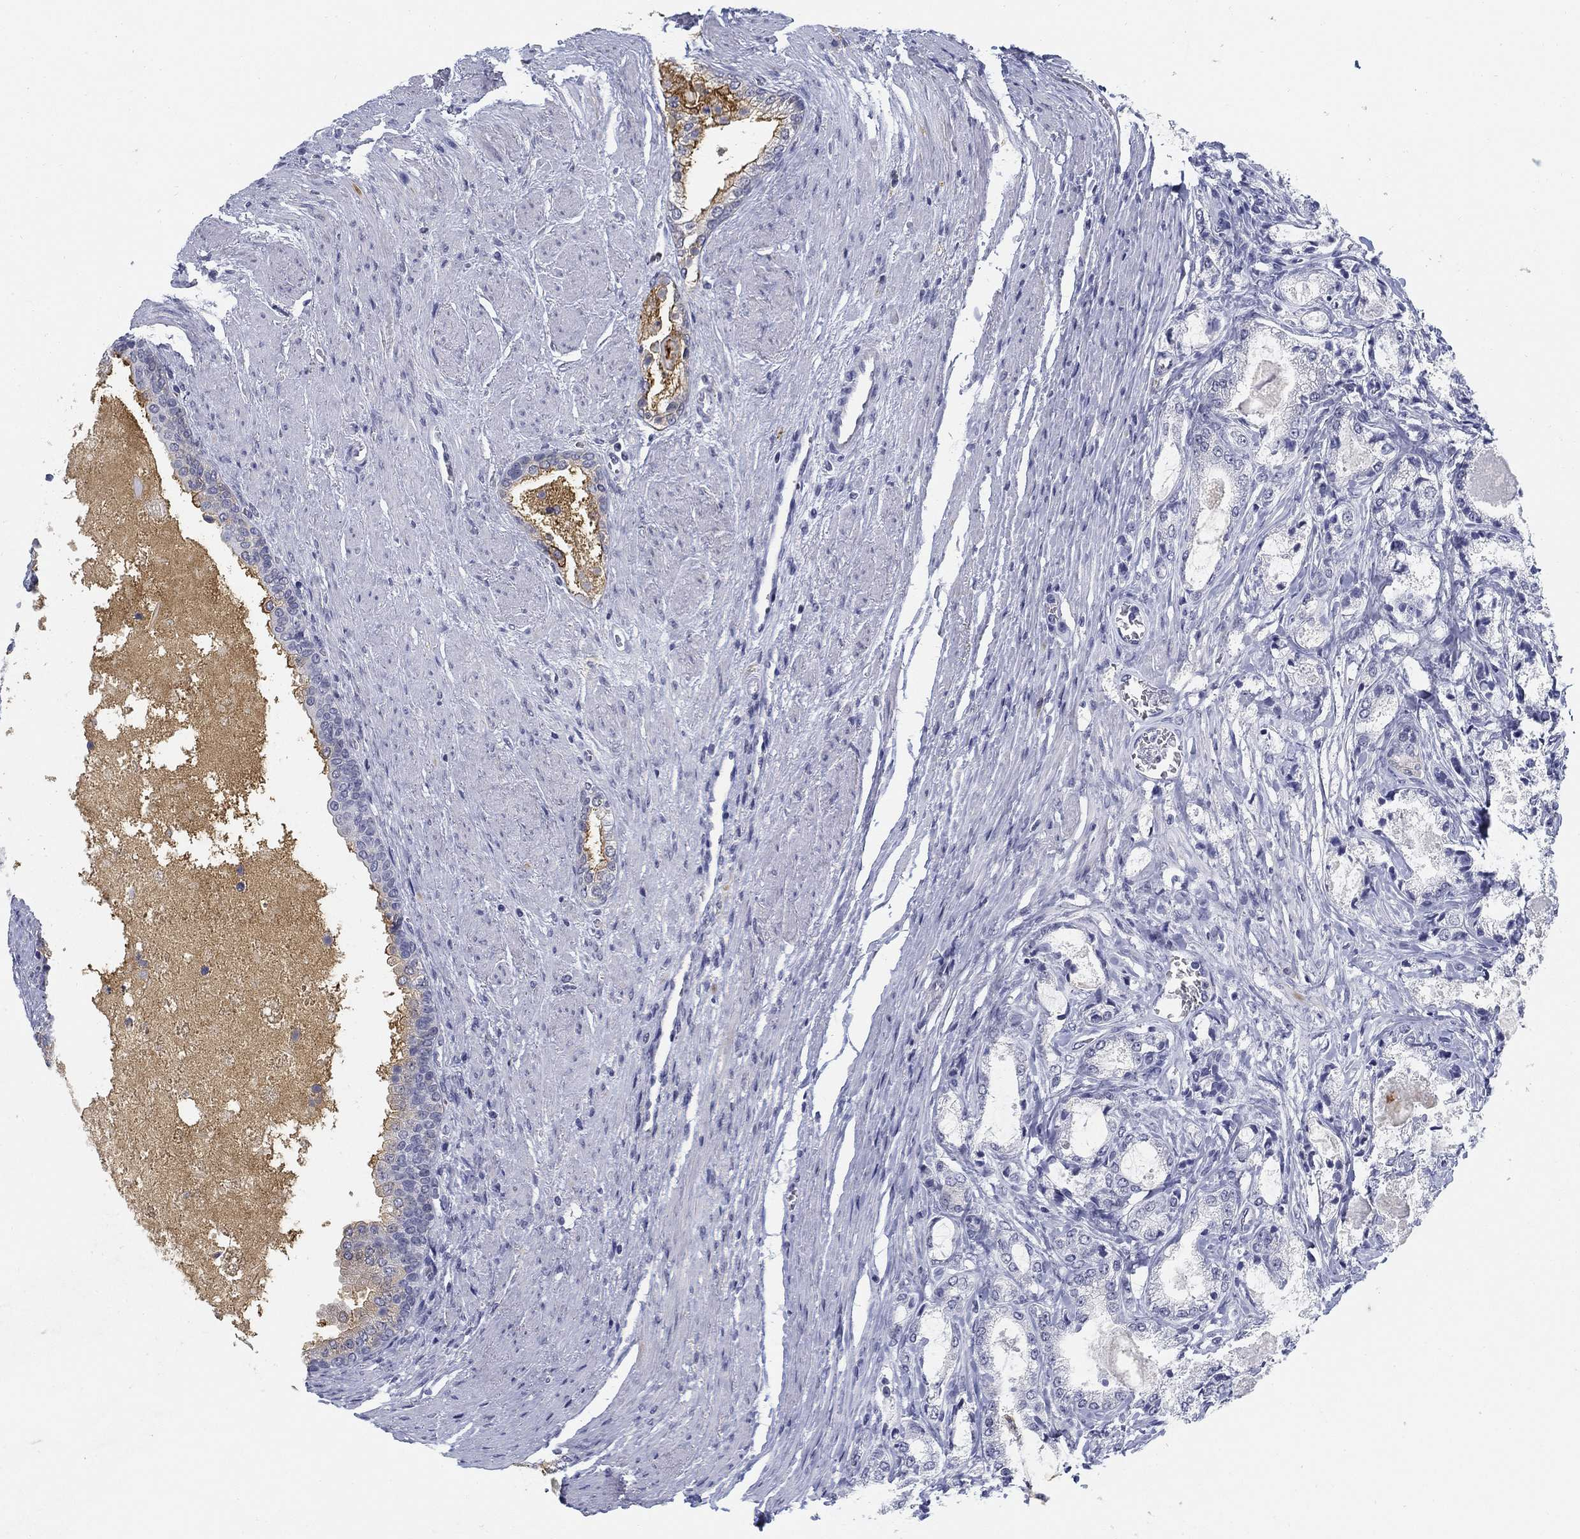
{"staining": {"intensity": "negative", "quantity": "none", "location": "none"}, "tissue": "prostate cancer", "cell_type": "Tumor cells", "image_type": "cancer", "snomed": [{"axis": "morphology", "description": "Adenocarcinoma, NOS"}, {"axis": "topography", "description": "Prostate and seminal vesicle, NOS"}, {"axis": "topography", "description": "Prostate"}], "caption": "This photomicrograph is of prostate cancer (adenocarcinoma) stained with IHC to label a protein in brown with the nuclei are counter-stained blue. There is no staining in tumor cells.", "gene": "SLC2A5", "patient": {"sex": "male", "age": 62}}